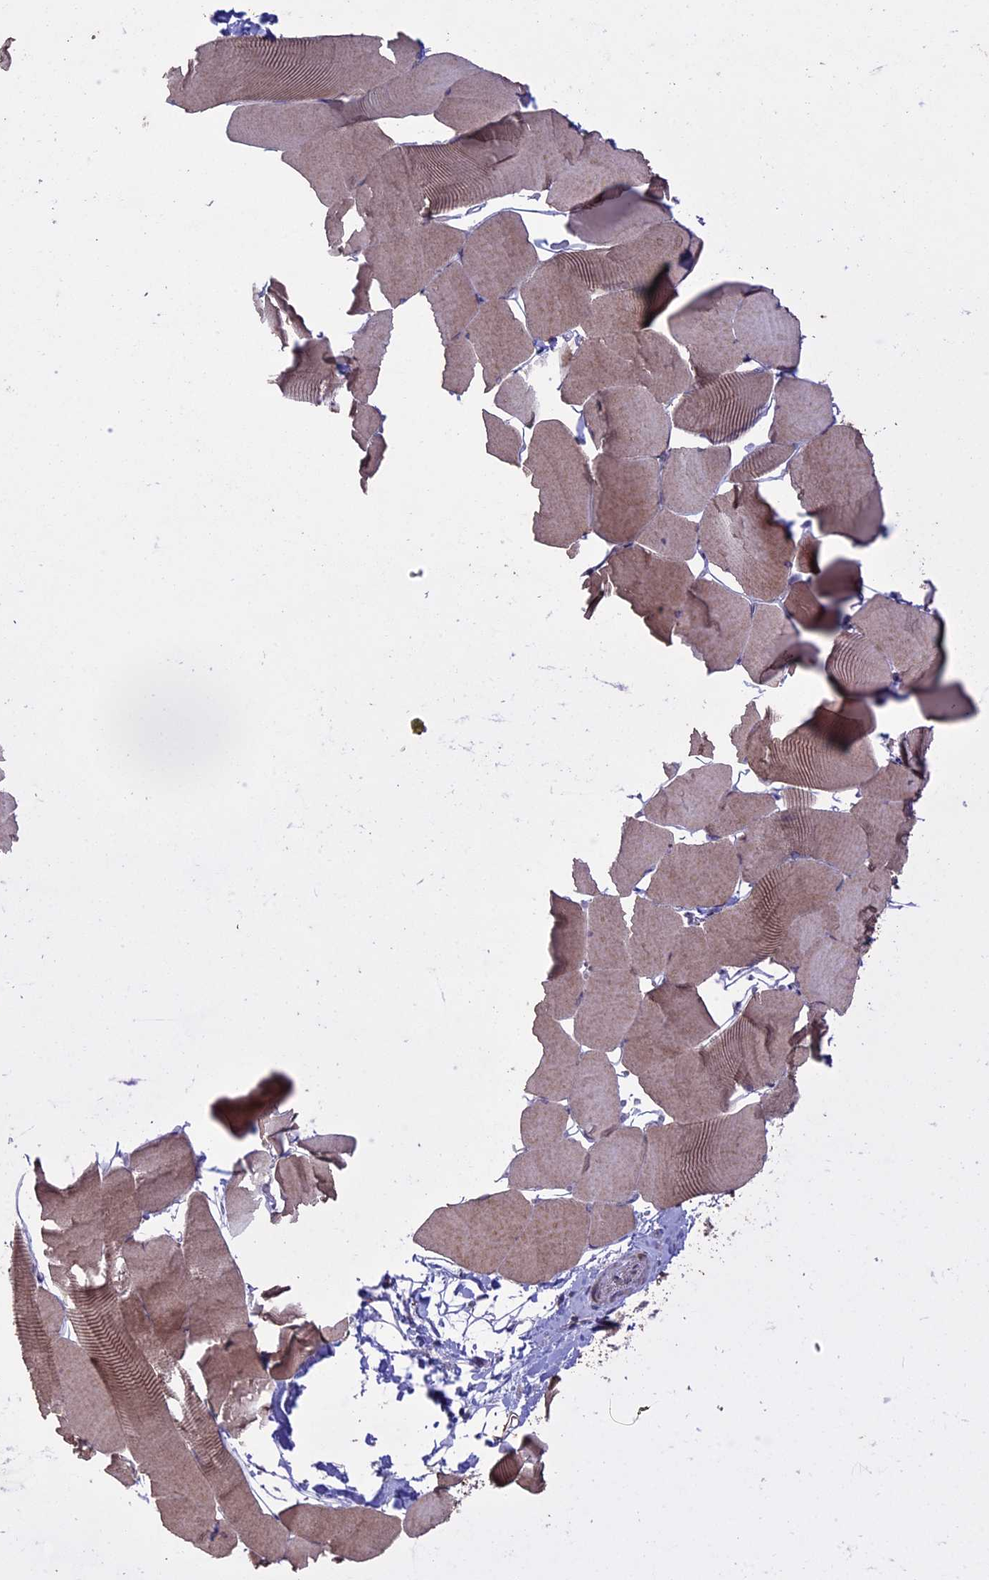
{"staining": {"intensity": "moderate", "quantity": ">75%", "location": "cytoplasmic/membranous"}, "tissue": "skeletal muscle", "cell_type": "Myocytes", "image_type": "normal", "snomed": [{"axis": "morphology", "description": "Normal tissue, NOS"}, {"axis": "topography", "description": "Skeletal muscle"}], "caption": "The immunohistochemical stain labels moderate cytoplasmic/membranous staining in myocytes of benign skeletal muscle. The staining is performed using DAB (3,3'-diaminobenzidine) brown chromogen to label protein expression. The nuclei are counter-stained blue using hematoxylin.", "gene": "RCCD1", "patient": {"sex": "male", "age": 25}}